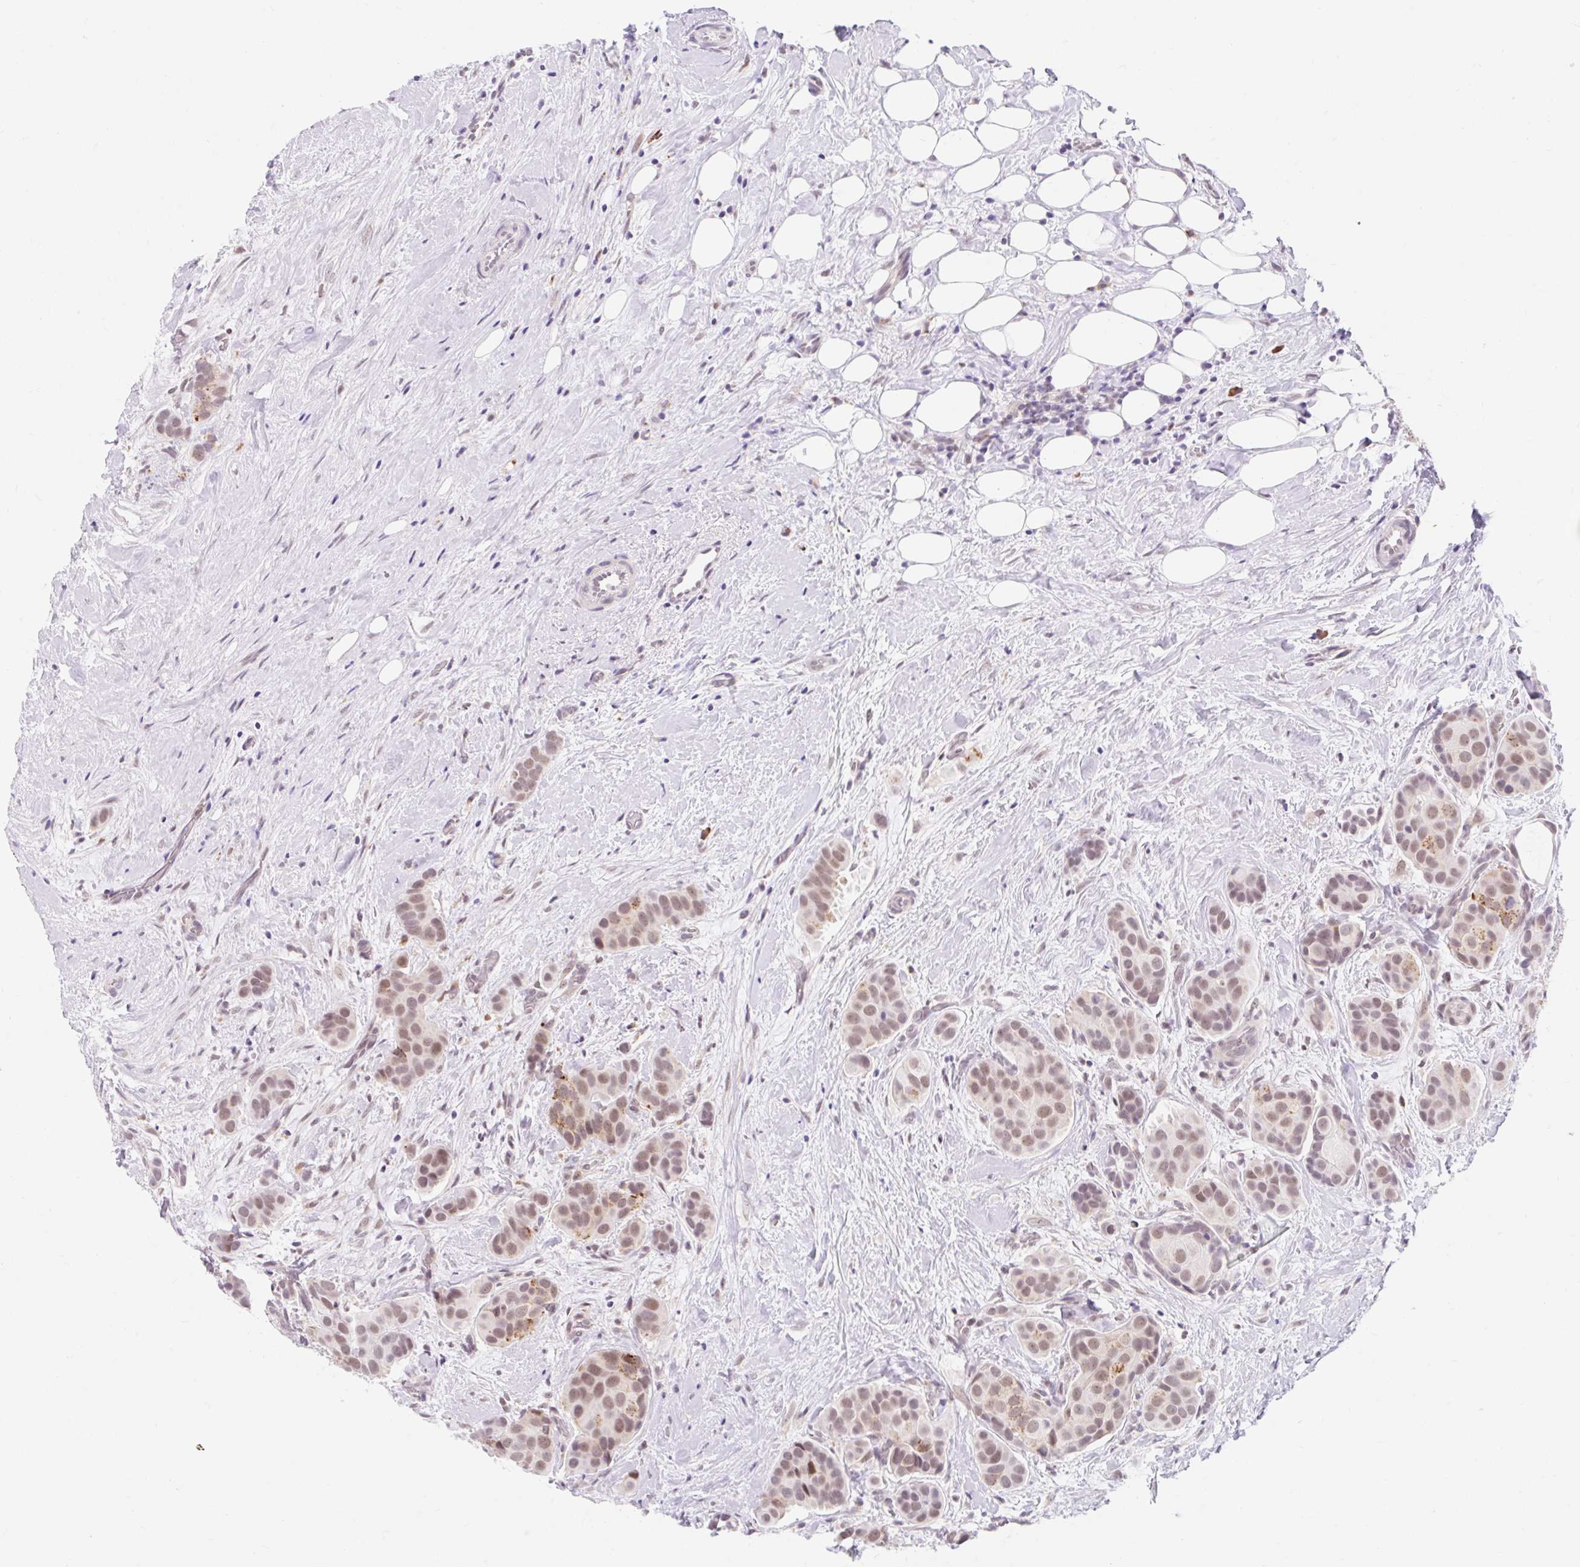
{"staining": {"intensity": "weak", "quantity": "<25%", "location": "cytoplasmic/membranous,nuclear"}, "tissue": "breast cancer", "cell_type": "Tumor cells", "image_type": "cancer", "snomed": [{"axis": "morphology", "description": "Duct carcinoma"}, {"axis": "topography", "description": "Breast"}], "caption": "There is no significant expression in tumor cells of breast invasive ductal carcinoma.", "gene": "SRSF10", "patient": {"sex": "female", "age": 70}}